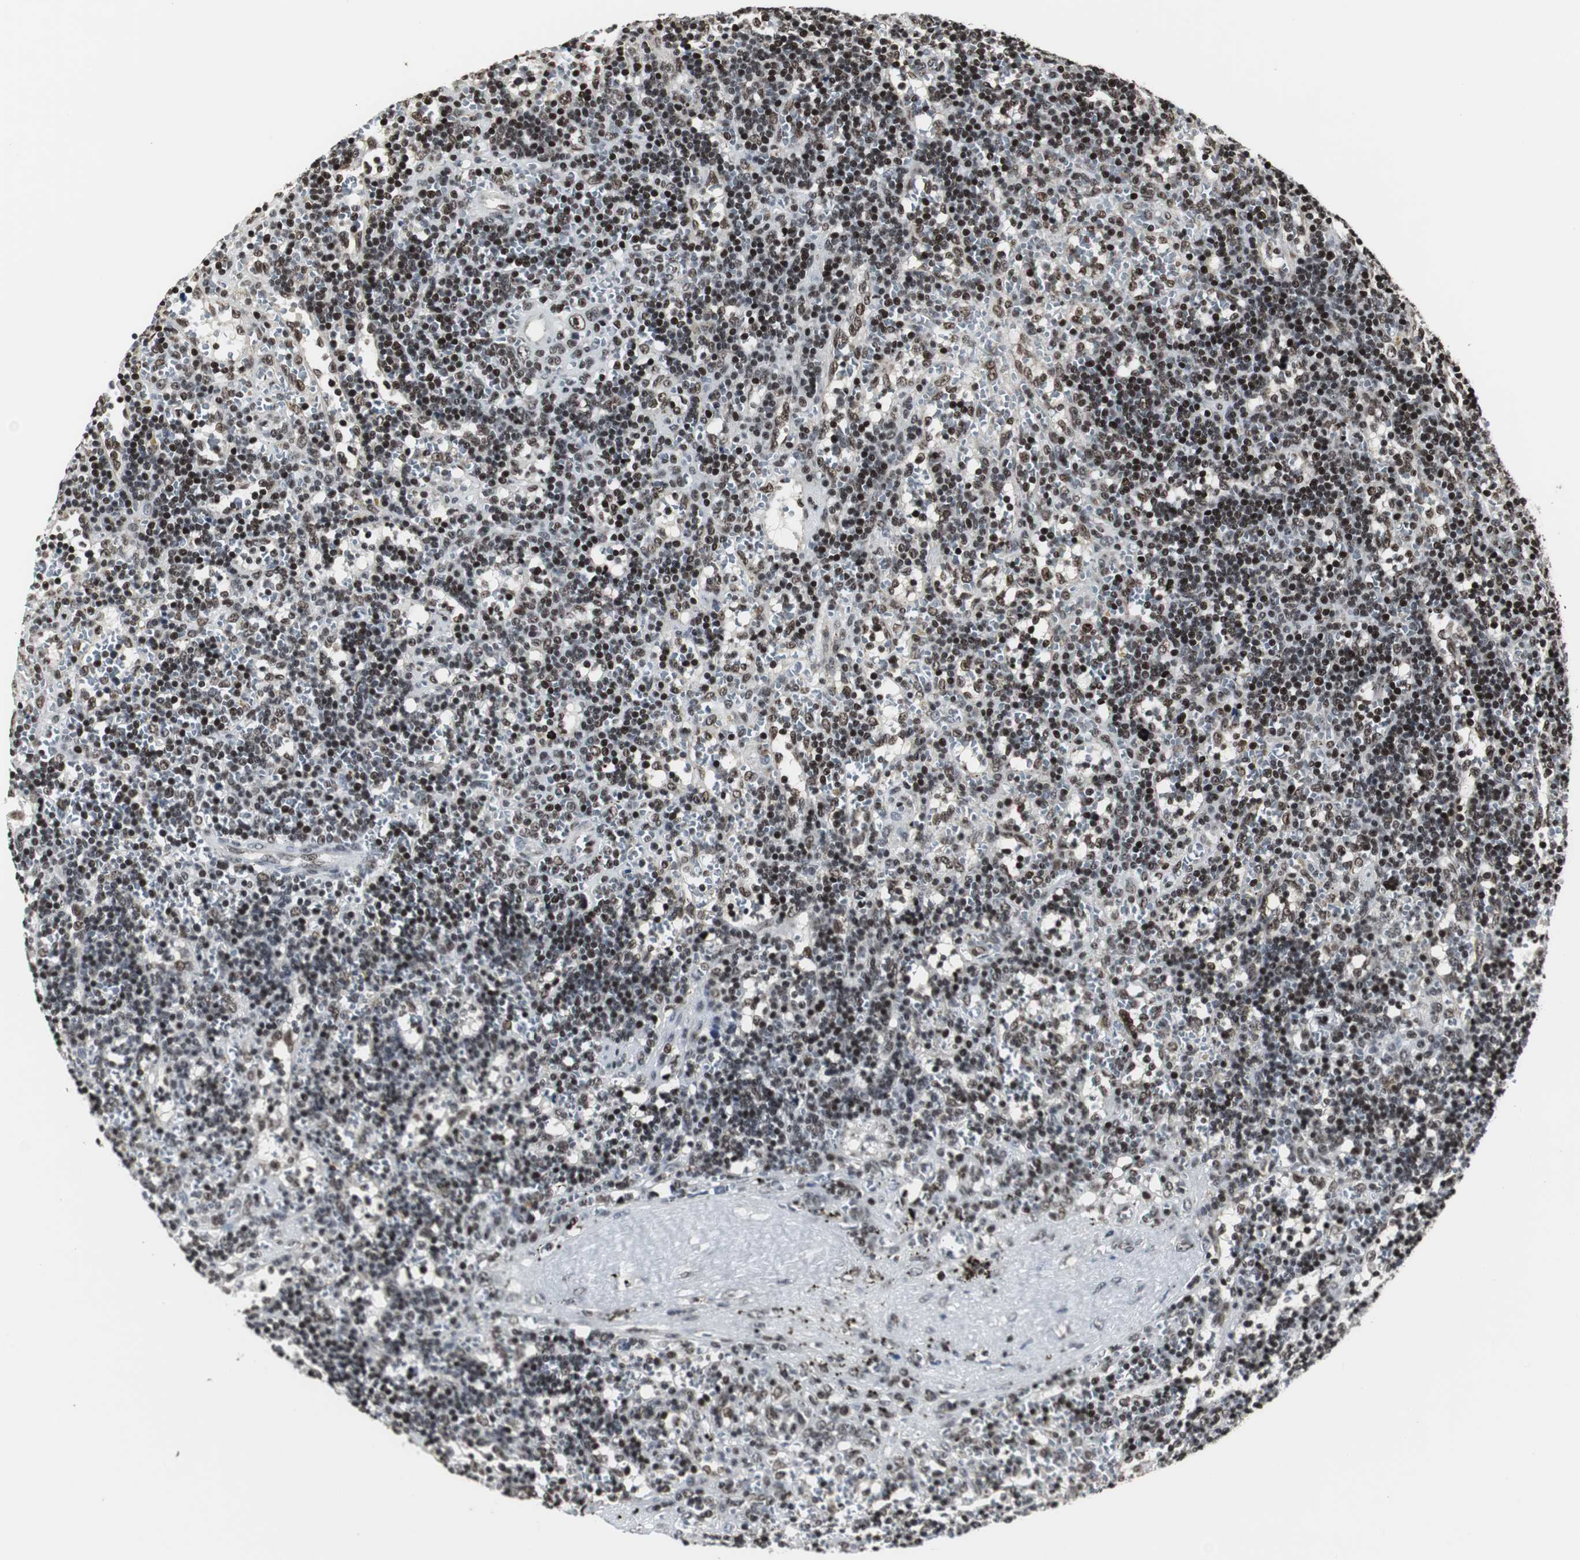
{"staining": {"intensity": "strong", "quantity": ">75%", "location": "nuclear"}, "tissue": "lymphoma", "cell_type": "Tumor cells", "image_type": "cancer", "snomed": [{"axis": "morphology", "description": "Malignant lymphoma, non-Hodgkin's type, Low grade"}, {"axis": "topography", "description": "Spleen"}], "caption": "The photomicrograph demonstrates immunohistochemical staining of low-grade malignant lymphoma, non-Hodgkin's type. There is strong nuclear positivity is seen in about >75% of tumor cells.", "gene": "PARN", "patient": {"sex": "male", "age": 60}}